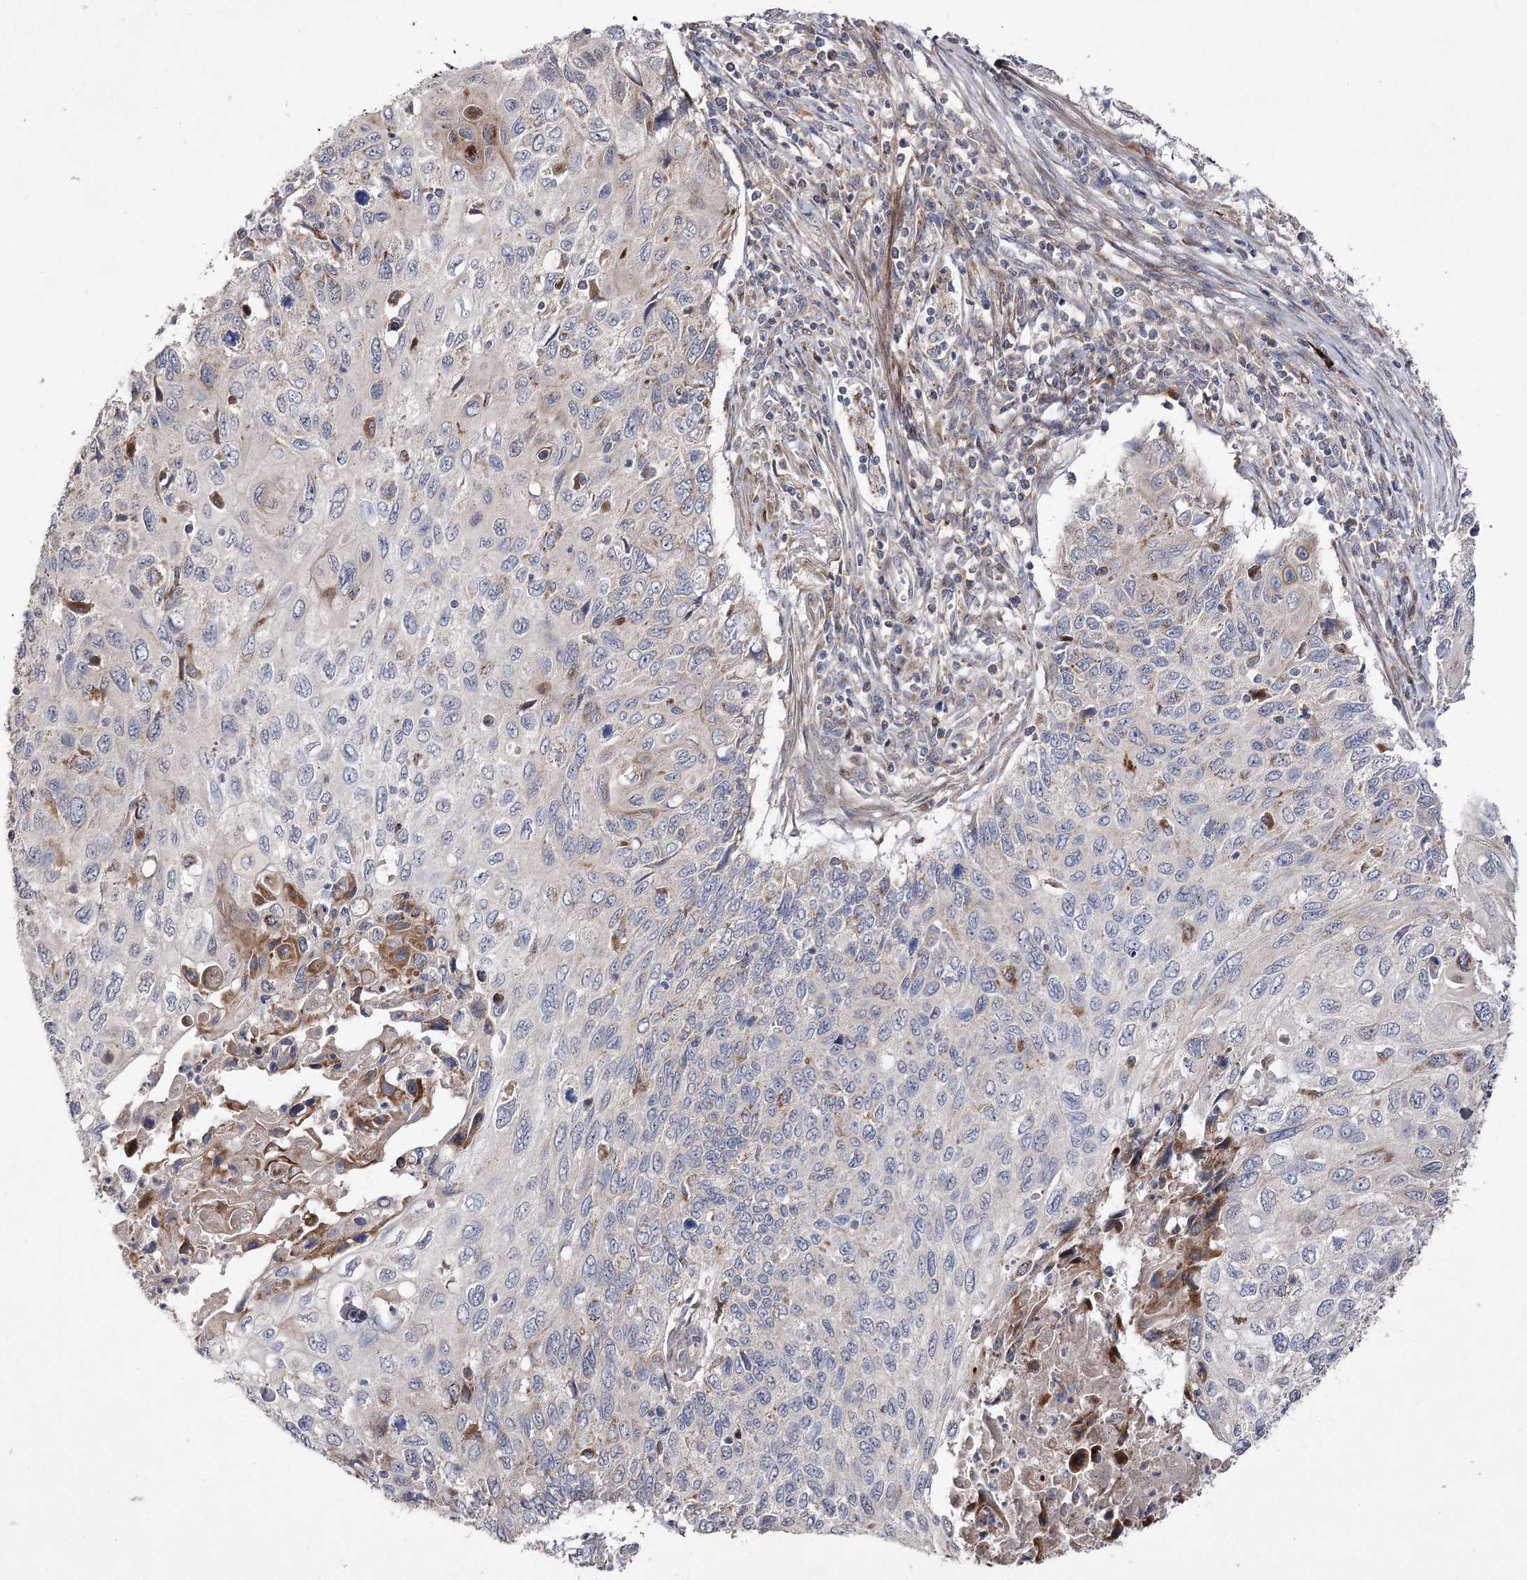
{"staining": {"intensity": "negative", "quantity": "none", "location": "none"}, "tissue": "cervical cancer", "cell_type": "Tumor cells", "image_type": "cancer", "snomed": [{"axis": "morphology", "description": "Squamous cell carcinoma, NOS"}, {"axis": "topography", "description": "Cervix"}], "caption": "There is no significant positivity in tumor cells of cervical cancer.", "gene": "OBSL1", "patient": {"sex": "female", "age": 70}}